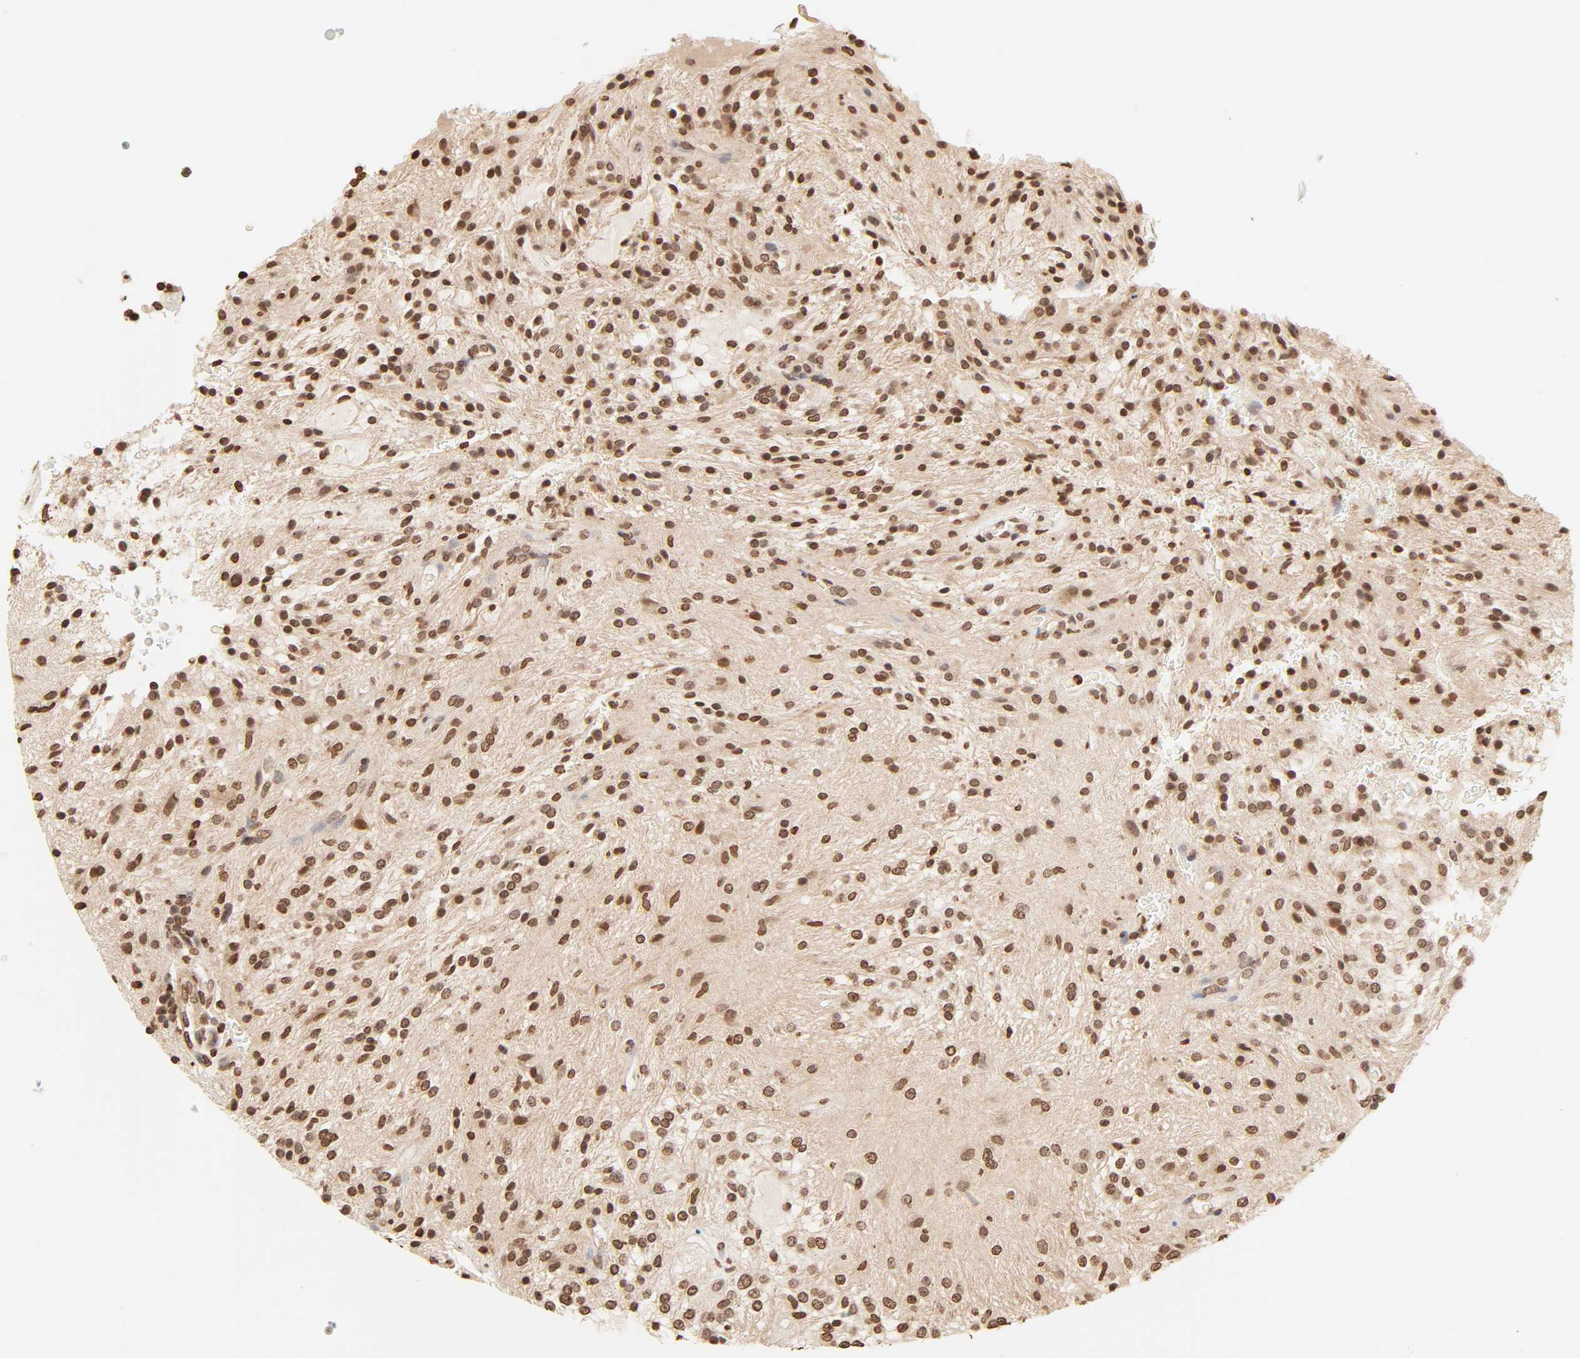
{"staining": {"intensity": "strong", "quantity": ">75%", "location": "cytoplasmic/membranous,nuclear"}, "tissue": "glioma", "cell_type": "Tumor cells", "image_type": "cancer", "snomed": [{"axis": "morphology", "description": "Glioma, malignant, NOS"}, {"axis": "topography", "description": "Cerebellum"}], "caption": "Immunohistochemistry (IHC) histopathology image of neoplastic tissue: human malignant glioma stained using IHC shows high levels of strong protein expression localized specifically in the cytoplasmic/membranous and nuclear of tumor cells, appearing as a cytoplasmic/membranous and nuclear brown color.", "gene": "TBL1X", "patient": {"sex": "female", "age": 10}}